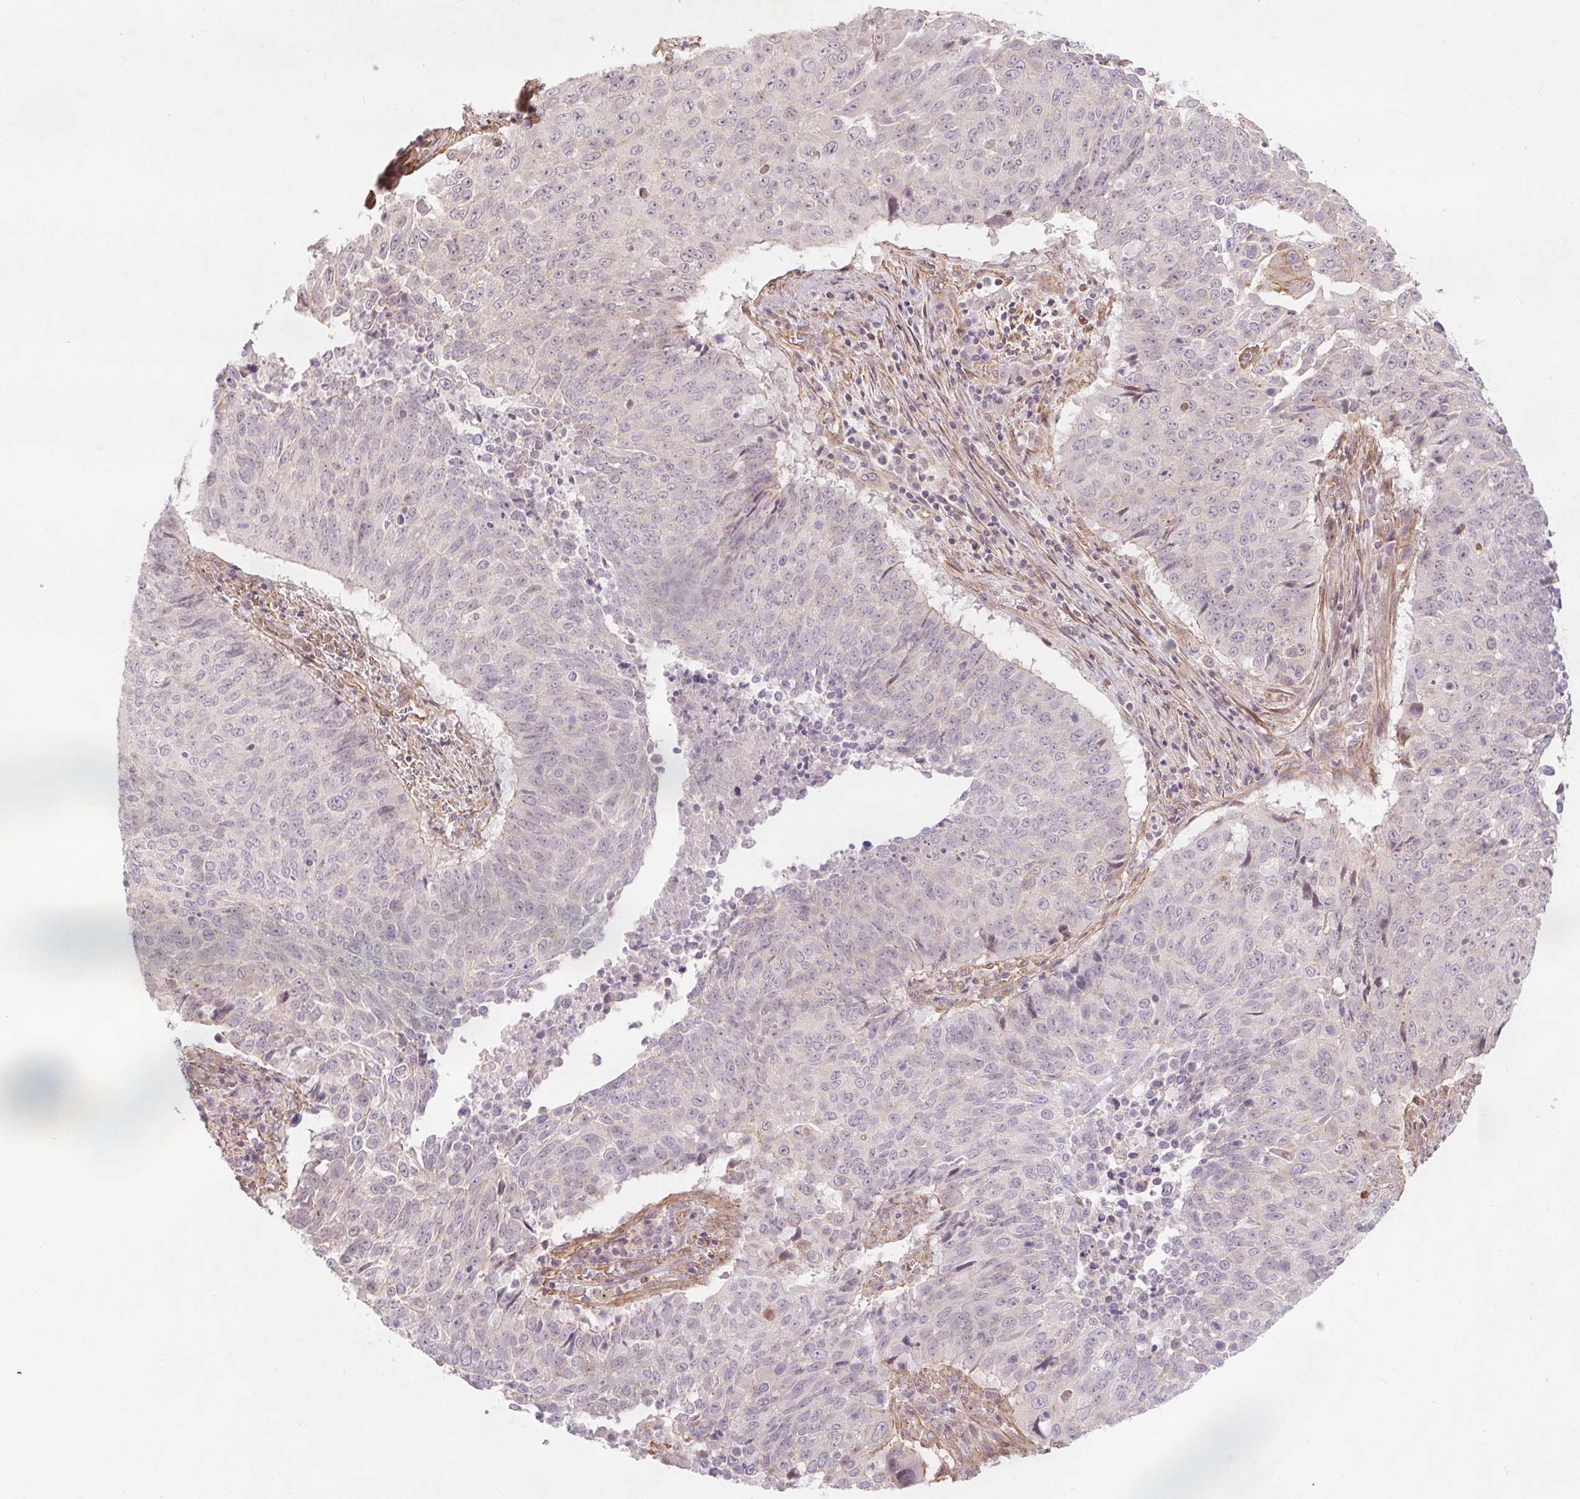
{"staining": {"intensity": "negative", "quantity": "none", "location": "none"}, "tissue": "lung cancer", "cell_type": "Tumor cells", "image_type": "cancer", "snomed": [{"axis": "morphology", "description": "Normal tissue, NOS"}, {"axis": "morphology", "description": "Squamous cell carcinoma, NOS"}, {"axis": "topography", "description": "Bronchus"}, {"axis": "topography", "description": "Lung"}], "caption": "Tumor cells show no significant staining in lung cancer. Nuclei are stained in blue.", "gene": "CCSER1", "patient": {"sex": "male", "age": 64}}